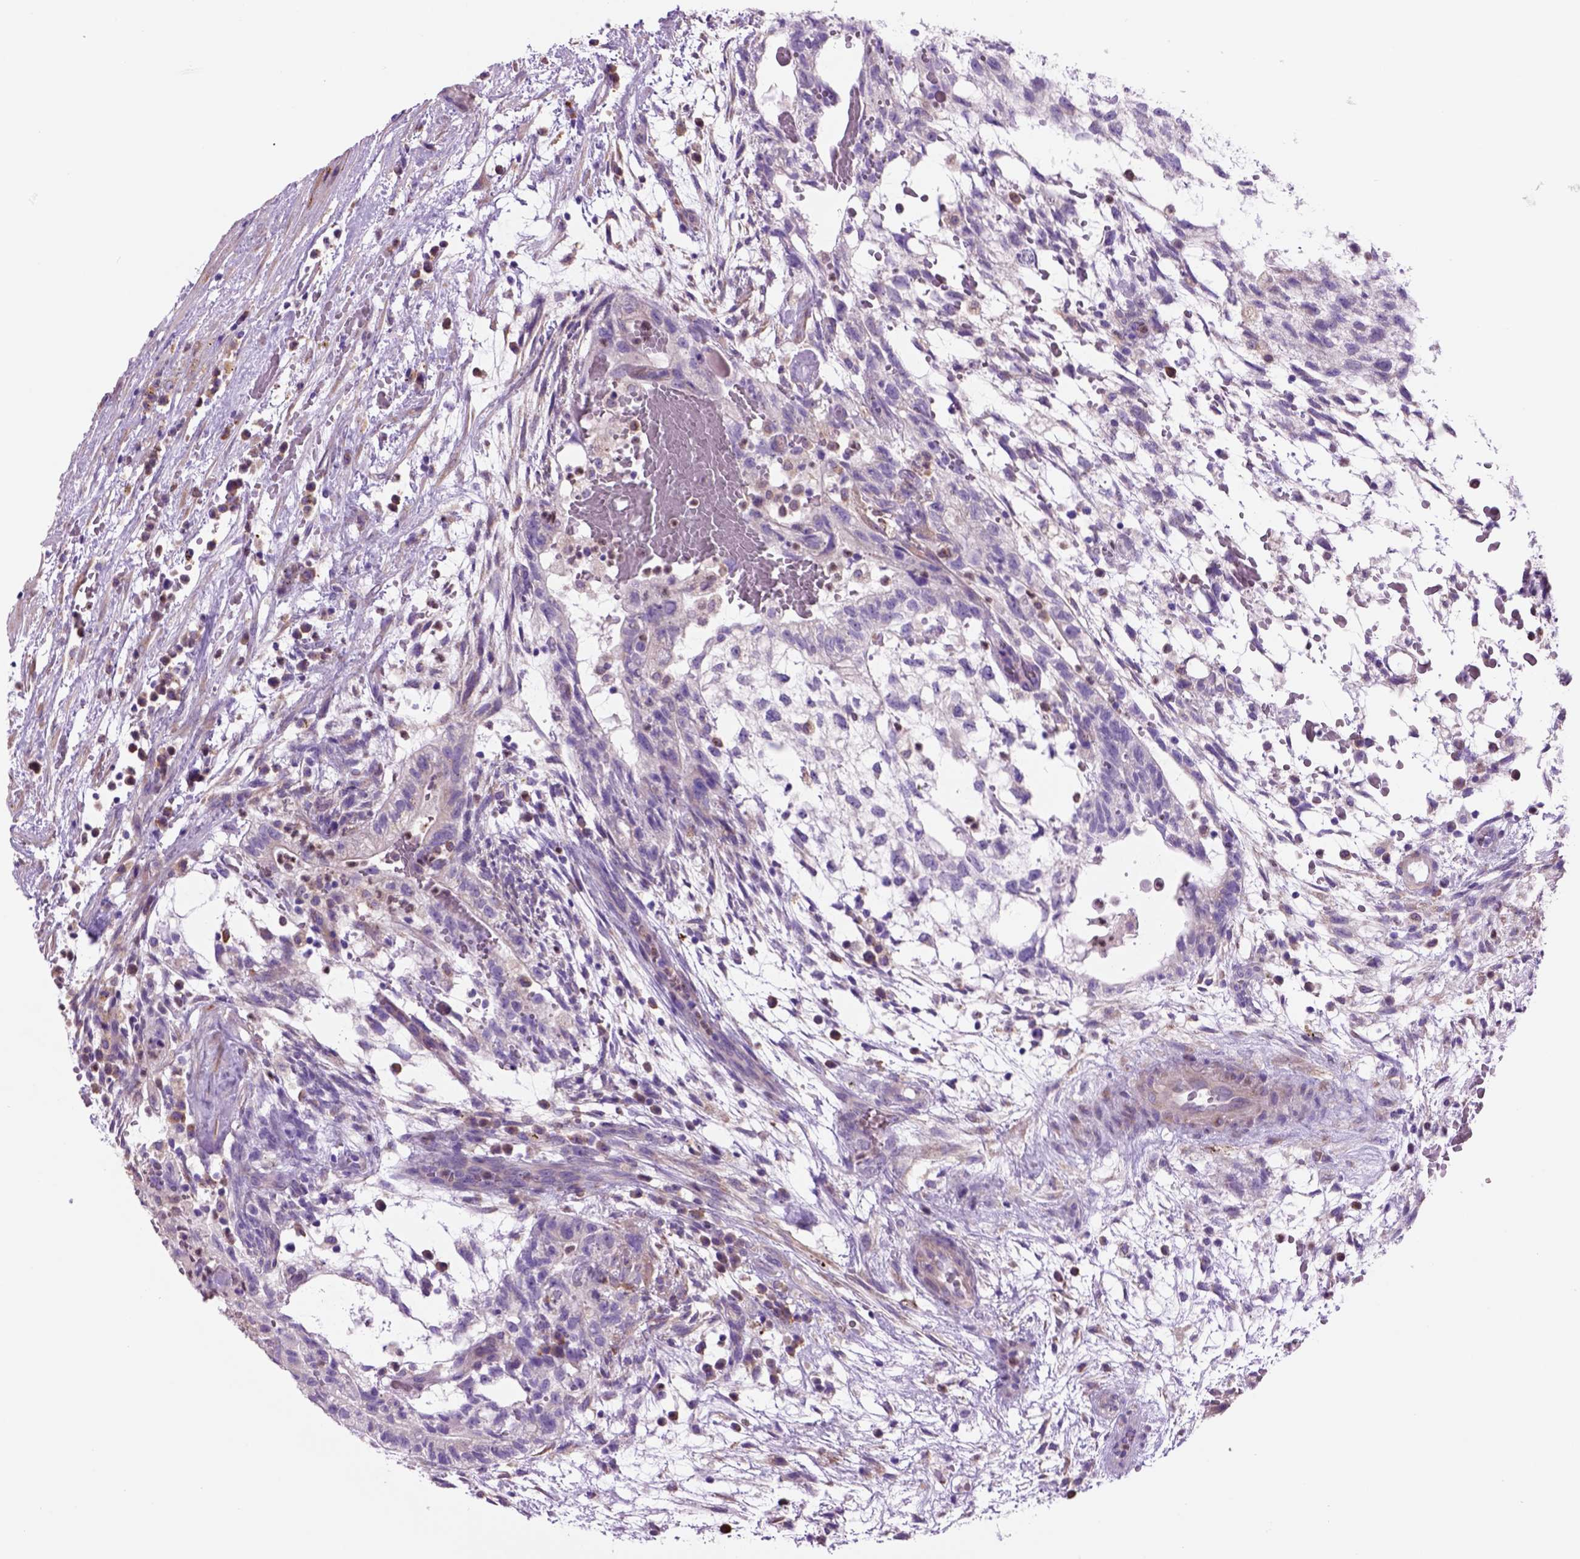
{"staining": {"intensity": "negative", "quantity": "none", "location": "none"}, "tissue": "testis cancer", "cell_type": "Tumor cells", "image_type": "cancer", "snomed": [{"axis": "morphology", "description": "Normal tissue, NOS"}, {"axis": "morphology", "description": "Carcinoma, Embryonal, NOS"}, {"axis": "topography", "description": "Testis"}], "caption": "A histopathology image of human testis cancer is negative for staining in tumor cells.", "gene": "PIAS3", "patient": {"sex": "male", "age": 32}}